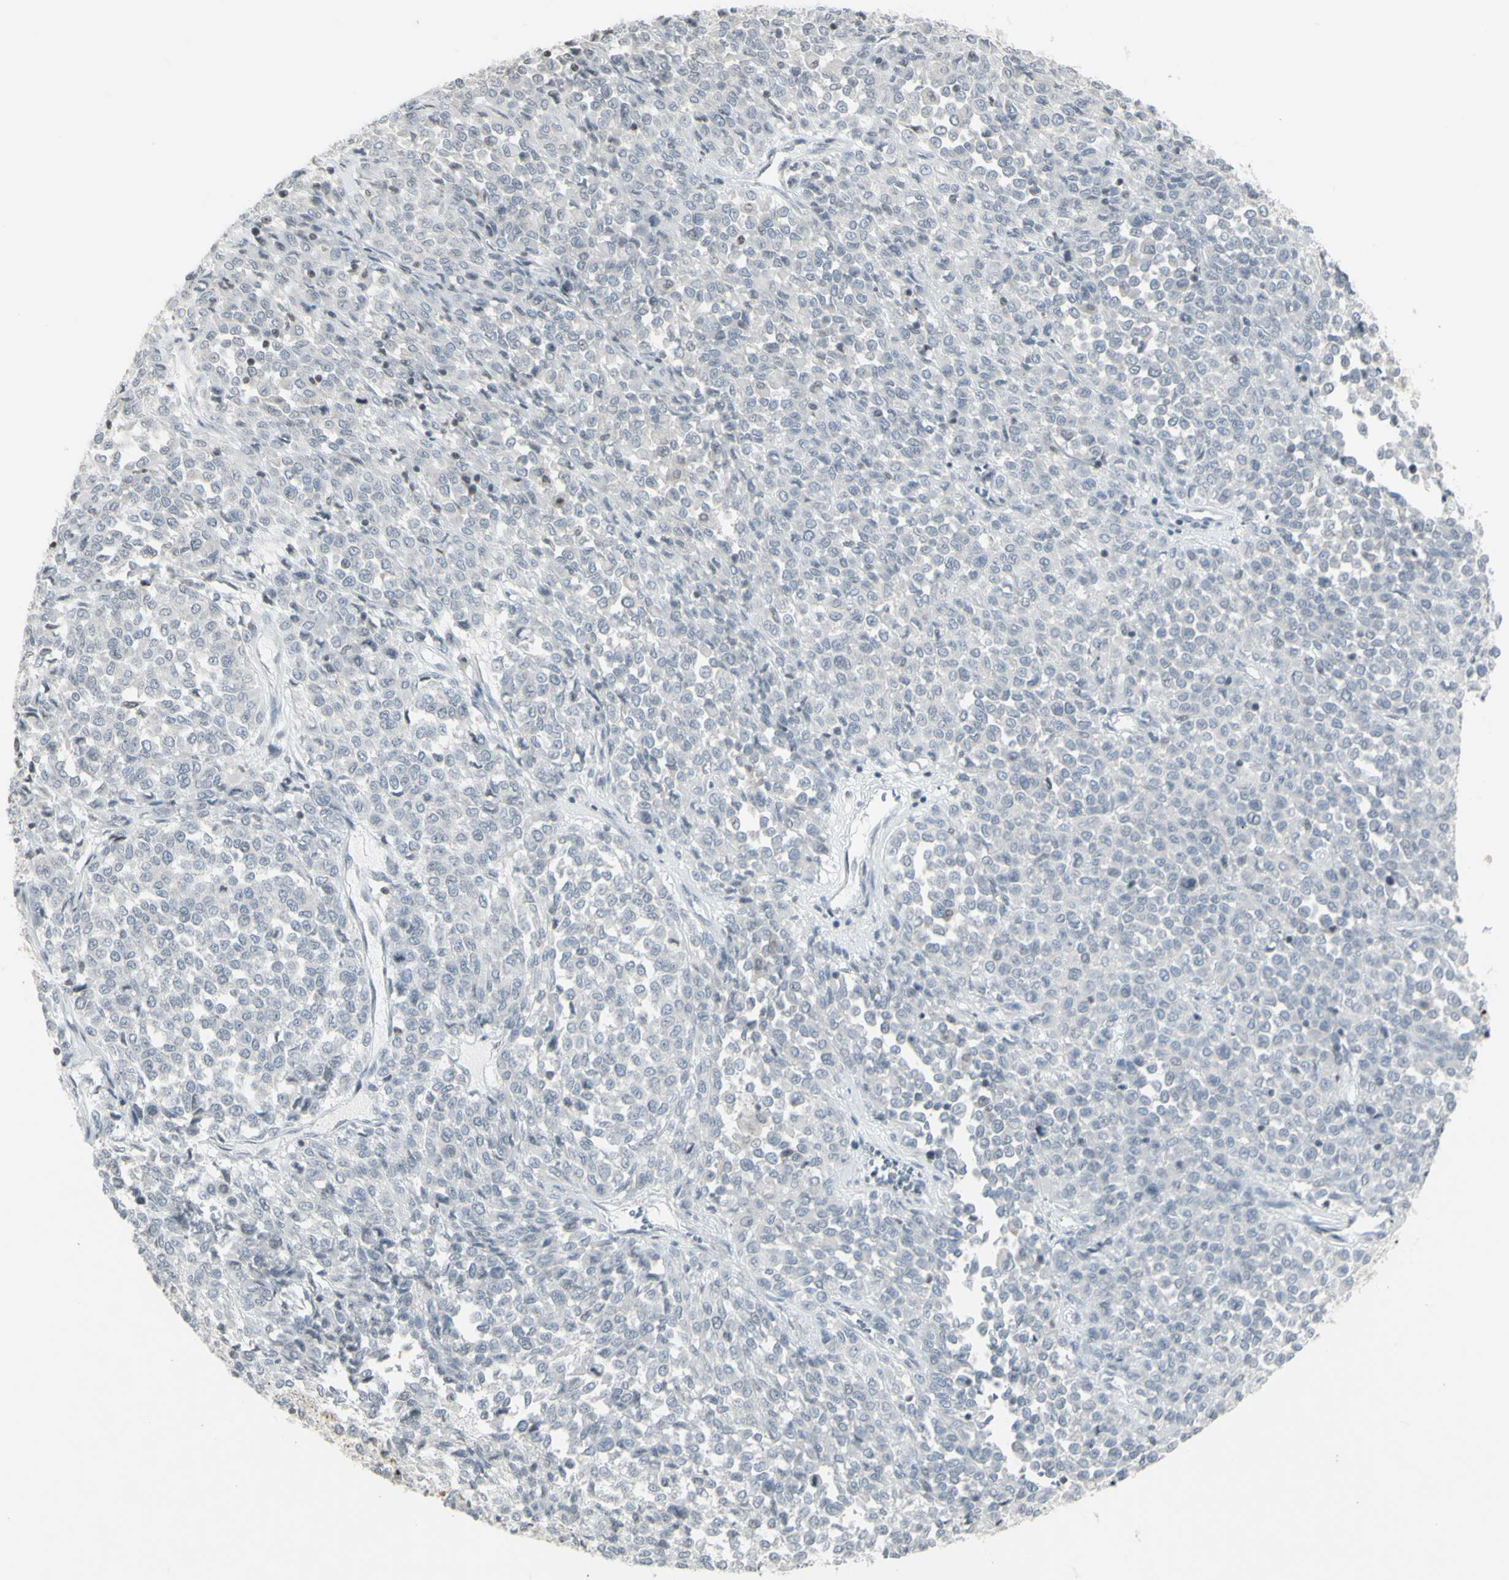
{"staining": {"intensity": "negative", "quantity": "none", "location": "none"}, "tissue": "melanoma", "cell_type": "Tumor cells", "image_type": "cancer", "snomed": [{"axis": "morphology", "description": "Malignant melanoma, Metastatic site"}, {"axis": "topography", "description": "Pancreas"}], "caption": "Tumor cells are negative for protein expression in human malignant melanoma (metastatic site).", "gene": "MUC5AC", "patient": {"sex": "female", "age": 30}}